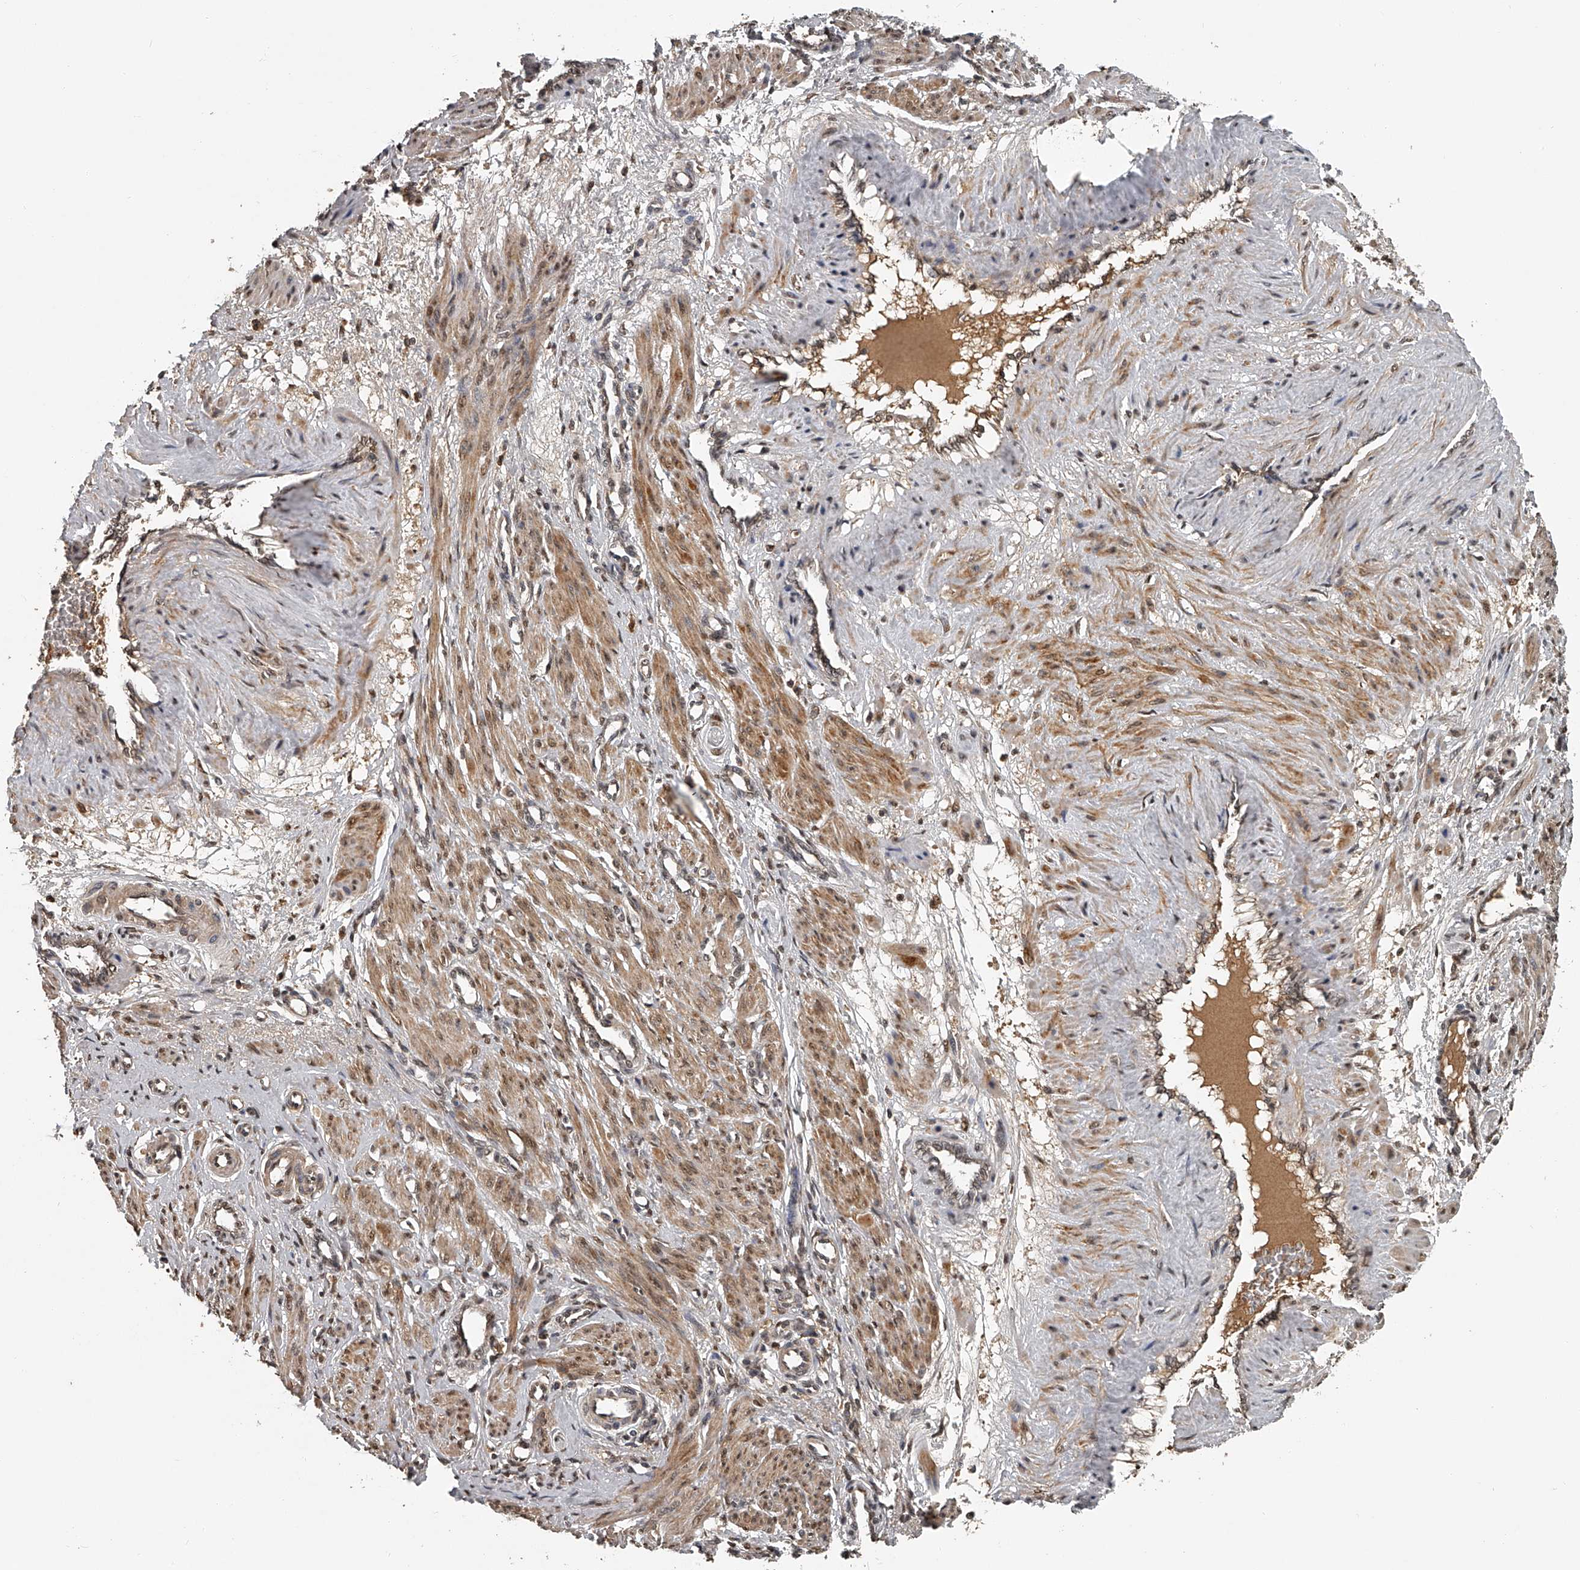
{"staining": {"intensity": "moderate", "quantity": ">75%", "location": "cytoplasmic/membranous,nuclear"}, "tissue": "smooth muscle", "cell_type": "Smooth muscle cells", "image_type": "normal", "snomed": [{"axis": "morphology", "description": "Normal tissue, NOS"}, {"axis": "topography", "description": "Endometrium"}], "caption": "An image of human smooth muscle stained for a protein shows moderate cytoplasmic/membranous,nuclear brown staining in smooth muscle cells. The protein is shown in brown color, while the nuclei are stained blue.", "gene": "PLEKHG1", "patient": {"sex": "female", "age": 33}}